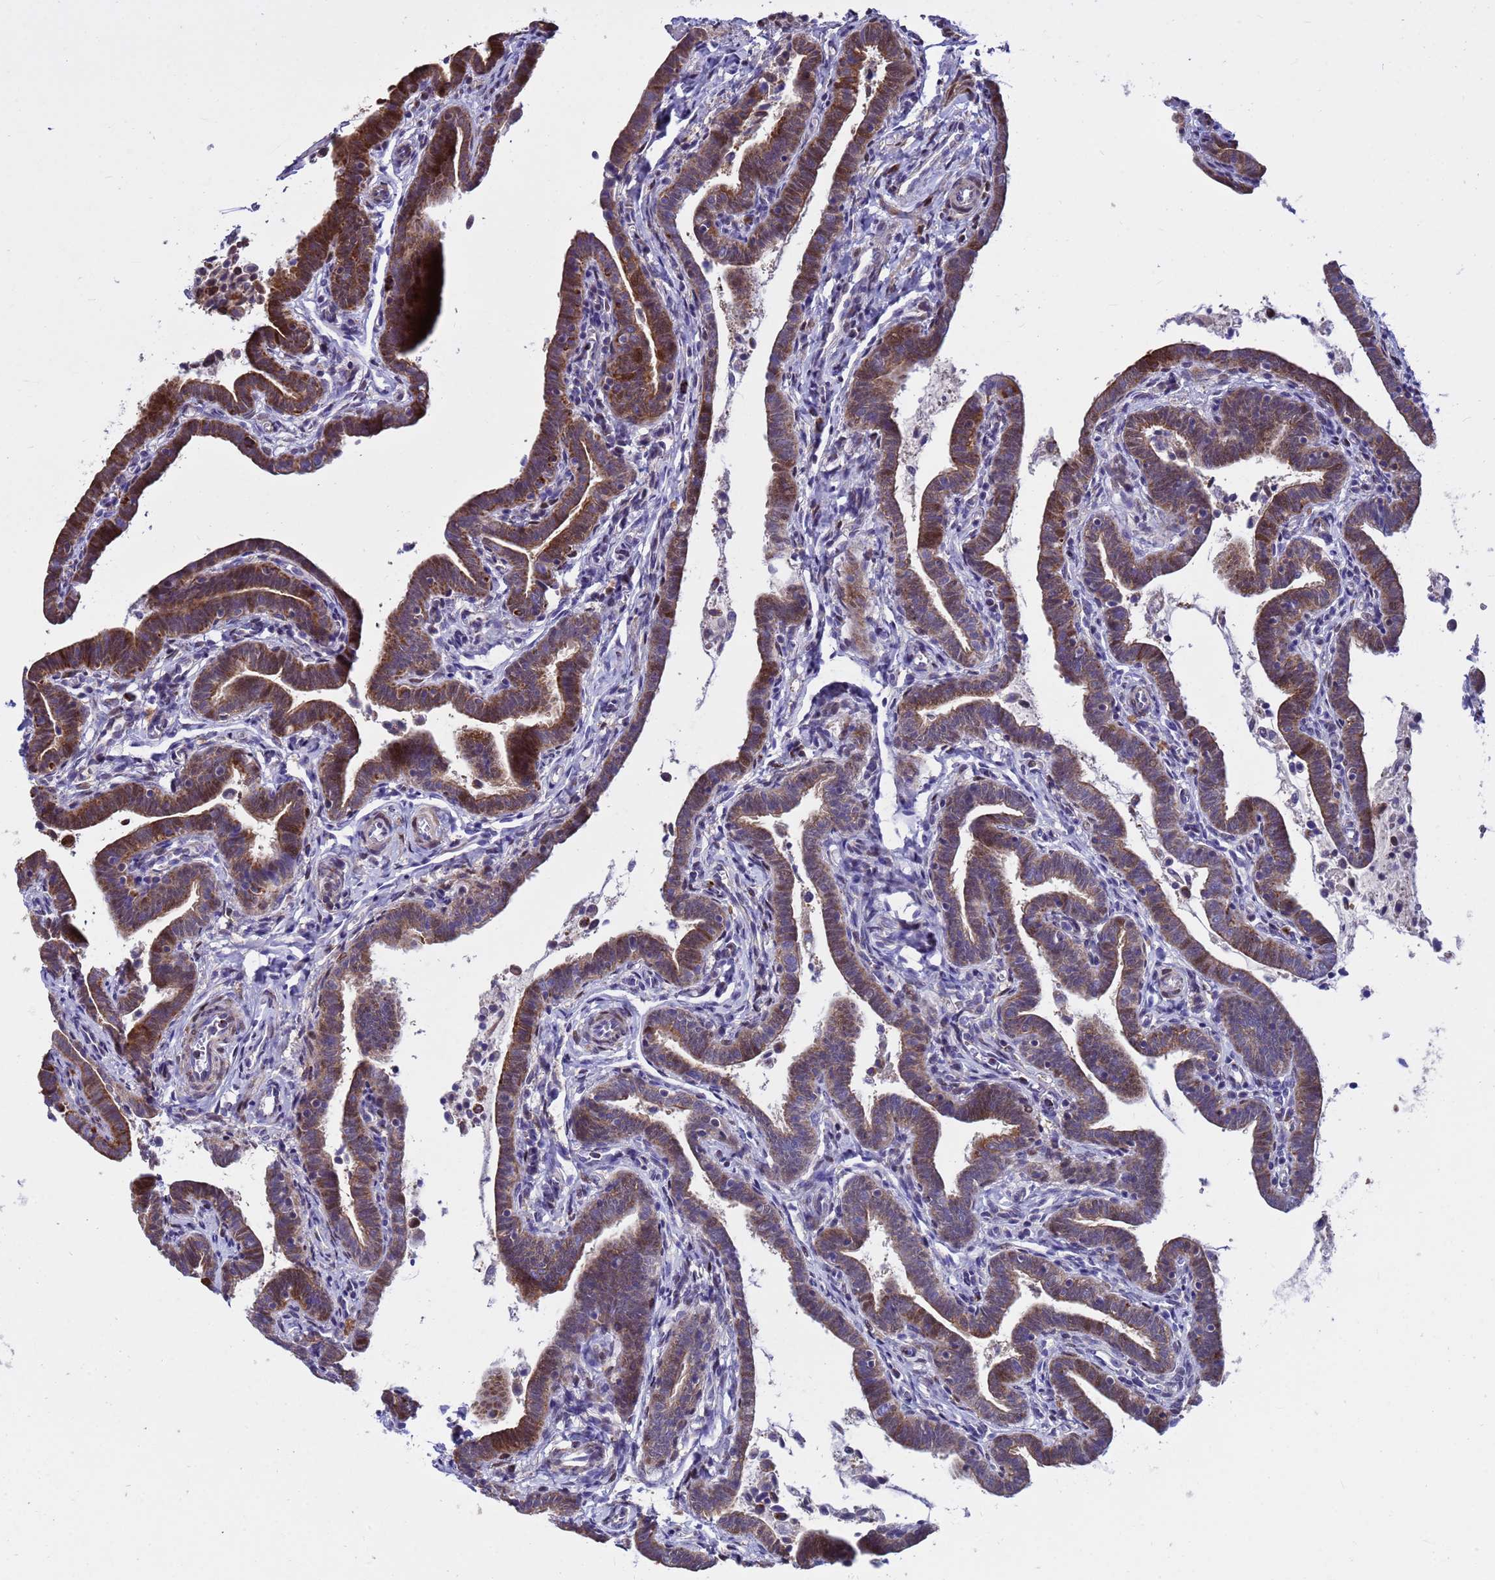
{"staining": {"intensity": "moderate", "quantity": ">75%", "location": "cytoplasmic/membranous"}, "tissue": "fallopian tube", "cell_type": "Glandular cells", "image_type": "normal", "snomed": [{"axis": "morphology", "description": "Normal tissue, NOS"}, {"axis": "topography", "description": "Fallopian tube"}], "caption": "Protein expression analysis of normal fallopian tube exhibits moderate cytoplasmic/membranous staining in about >75% of glandular cells. (DAB IHC, brown staining for protein, blue staining for nuclei).", "gene": "TUBGCP3", "patient": {"sex": "female", "age": 36}}